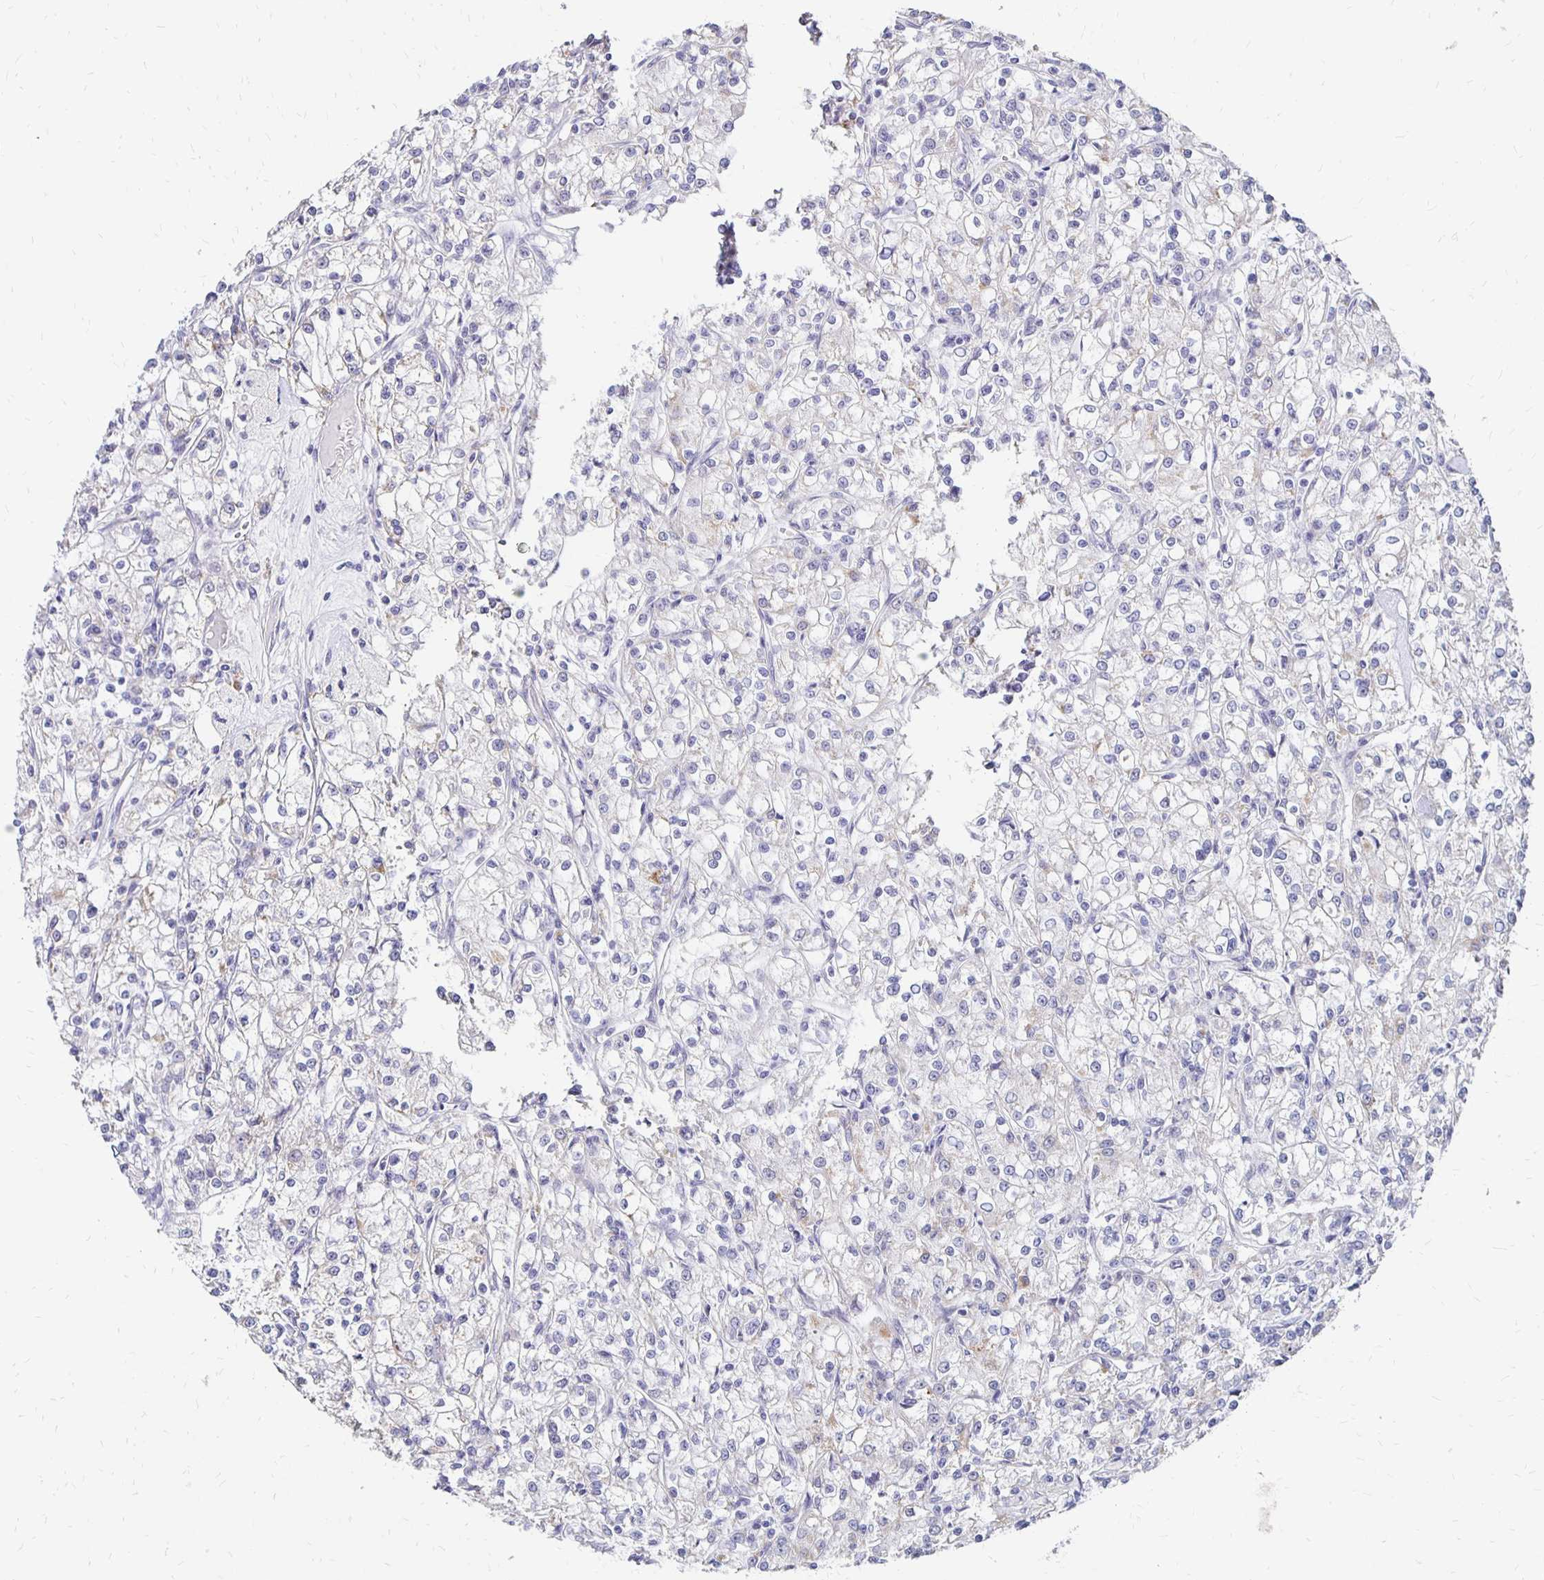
{"staining": {"intensity": "moderate", "quantity": "25%-75%", "location": "cytoplasmic/membranous"}, "tissue": "renal cancer", "cell_type": "Tumor cells", "image_type": "cancer", "snomed": [{"axis": "morphology", "description": "Adenocarcinoma, NOS"}, {"axis": "topography", "description": "Kidney"}], "caption": "Immunohistochemistry (IHC) histopathology image of neoplastic tissue: renal cancer (adenocarcinoma) stained using immunohistochemistry (IHC) demonstrates medium levels of moderate protein expression localized specifically in the cytoplasmic/membranous of tumor cells, appearing as a cytoplasmic/membranous brown color.", "gene": "ATOSB", "patient": {"sex": "female", "age": 59}}